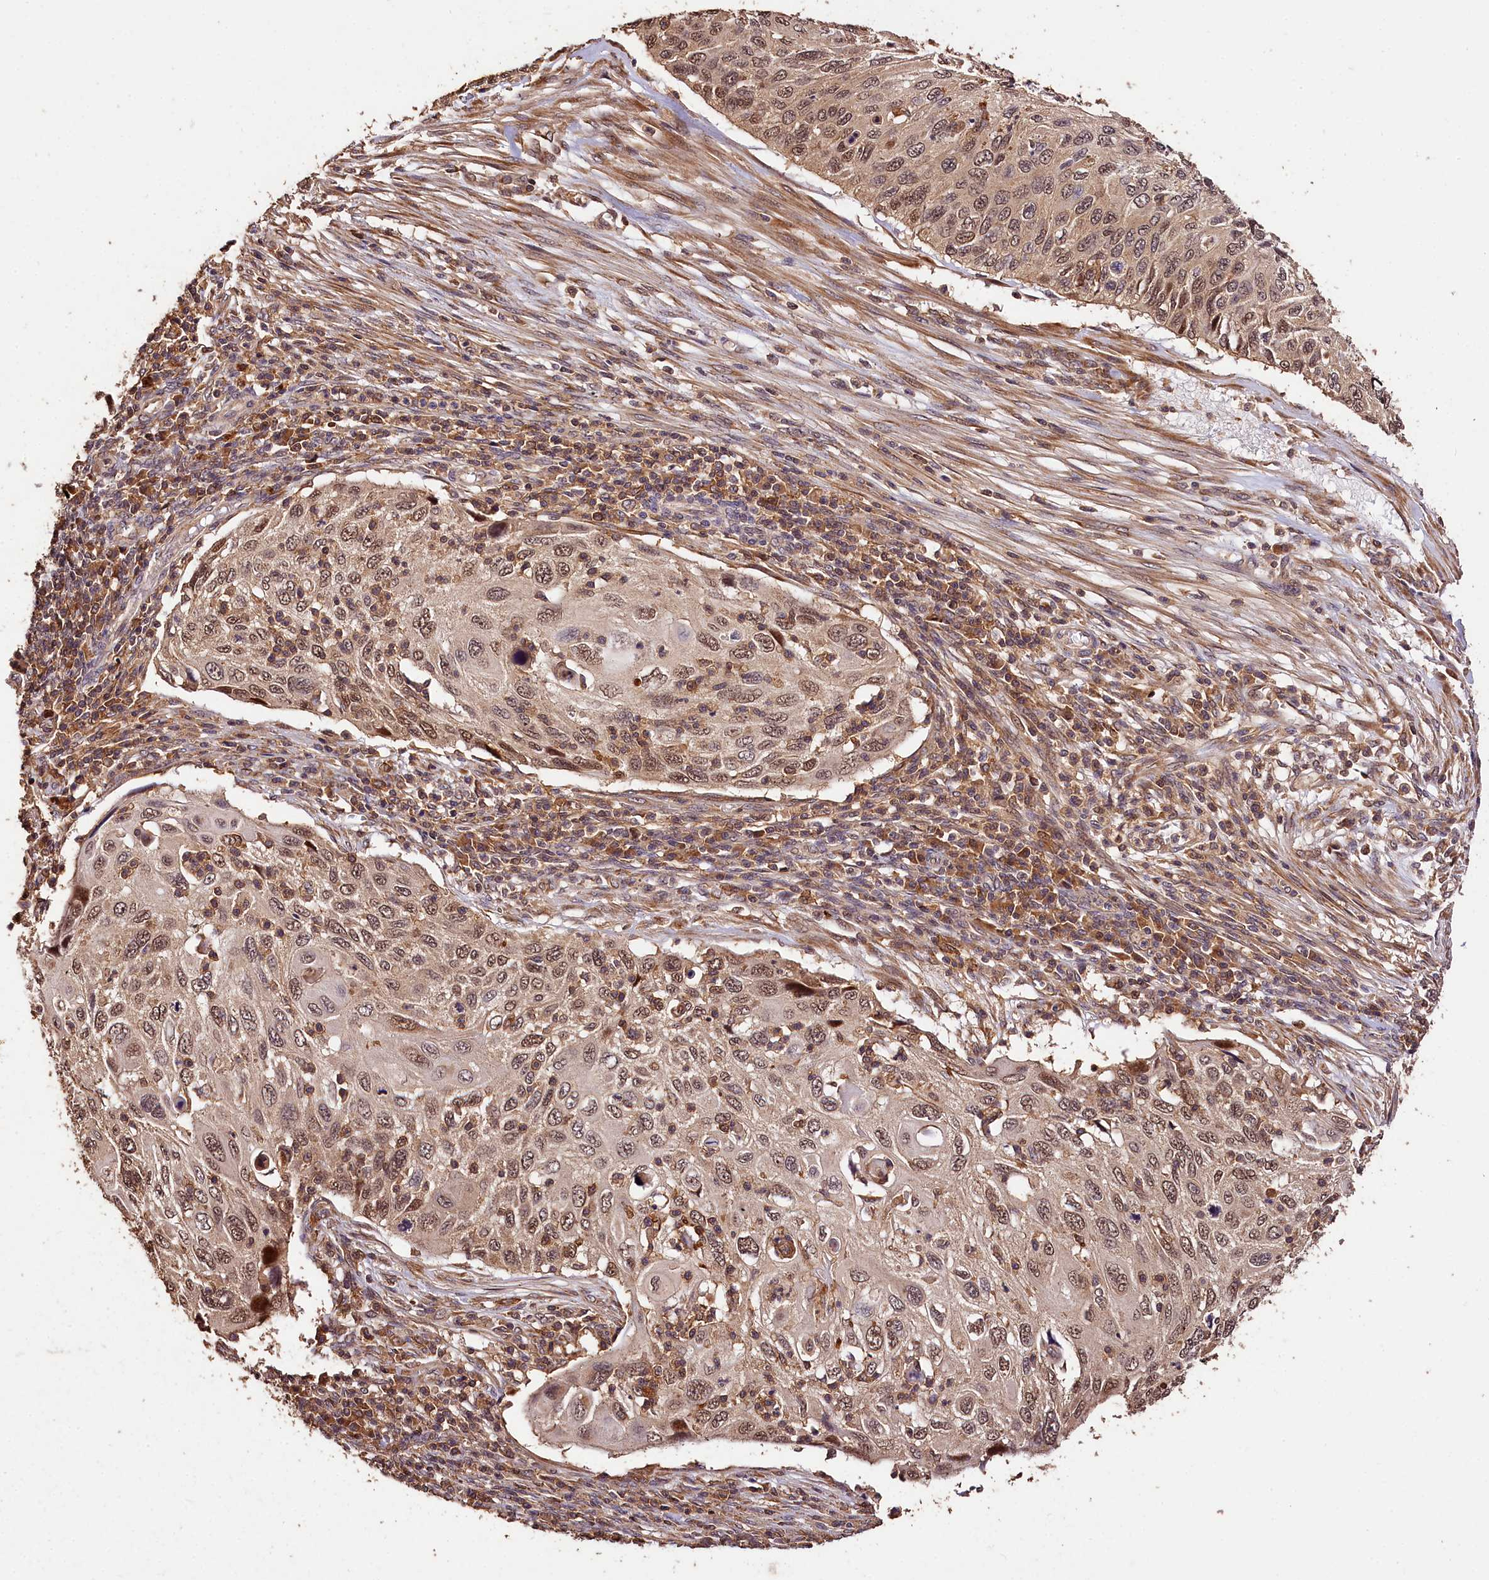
{"staining": {"intensity": "moderate", "quantity": ">75%", "location": "cytoplasmic/membranous,nuclear"}, "tissue": "cervical cancer", "cell_type": "Tumor cells", "image_type": "cancer", "snomed": [{"axis": "morphology", "description": "Squamous cell carcinoma, NOS"}, {"axis": "topography", "description": "Cervix"}], "caption": "A micrograph of cervical cancer stained for a protein demonstrates moderate cytoplasmic/membranous and nuclear brown staining in tumor cells.", "gene": "KPTN", "patient": {"sex": "female", "age": 70}}